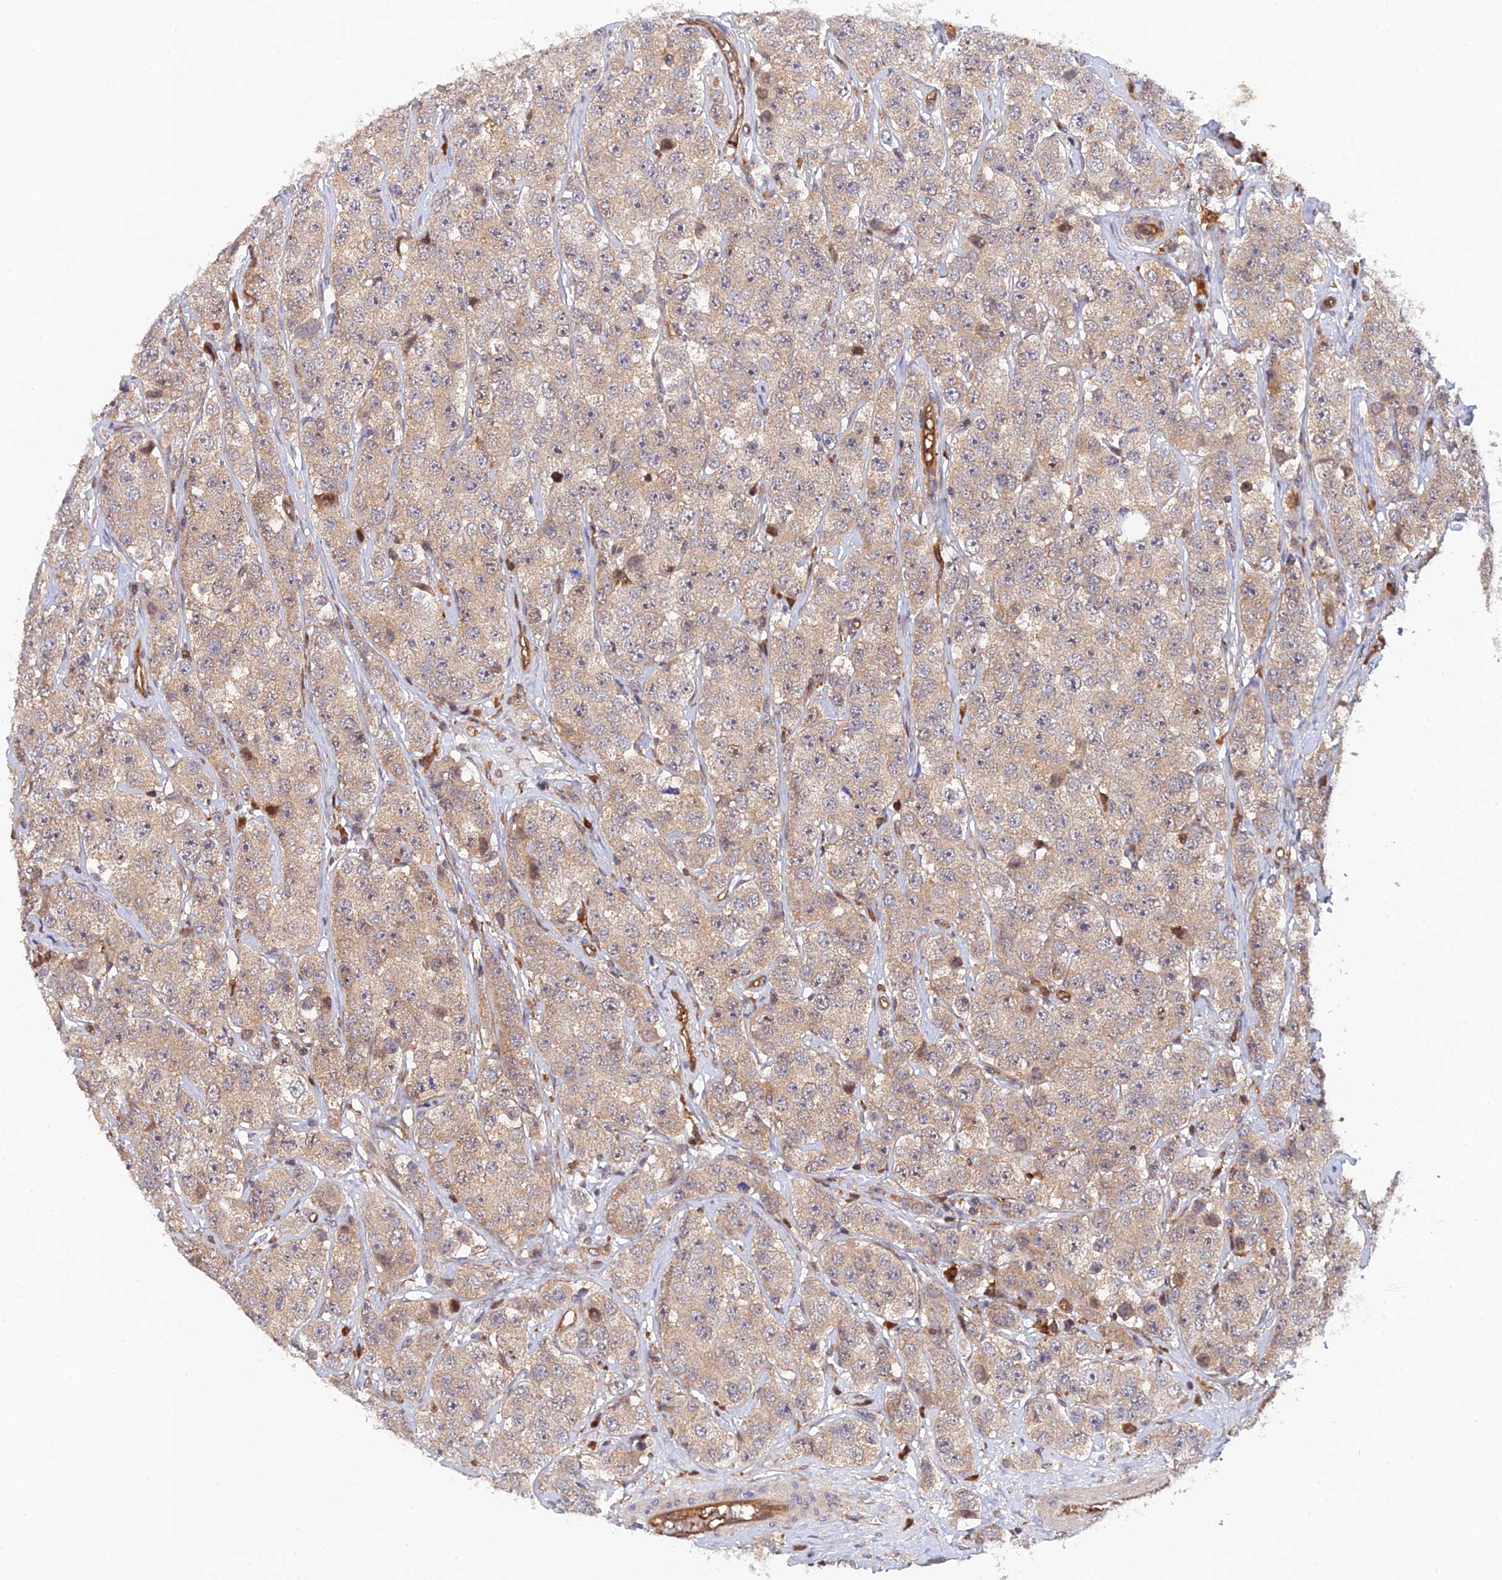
{"staining": {"intensity": "weak", "quantity": ">75%", "location": "cytoplasmic/membranous"}, "tissue": "testis cancer", "cell_type": "Tumor cells", "image_type": "cancer", "snomed": [{"axis": "morphology", "description": "Seminoma, NOS"}, {"axis": "topography", "description": "Testis"}], "caption": "Weak cytoplasmic/membranous staining is appreciated in about >75% of tumor cells in testis cancer.", "gene": "ARL2BP", "patient": {"sex": "male", "age": 28}}